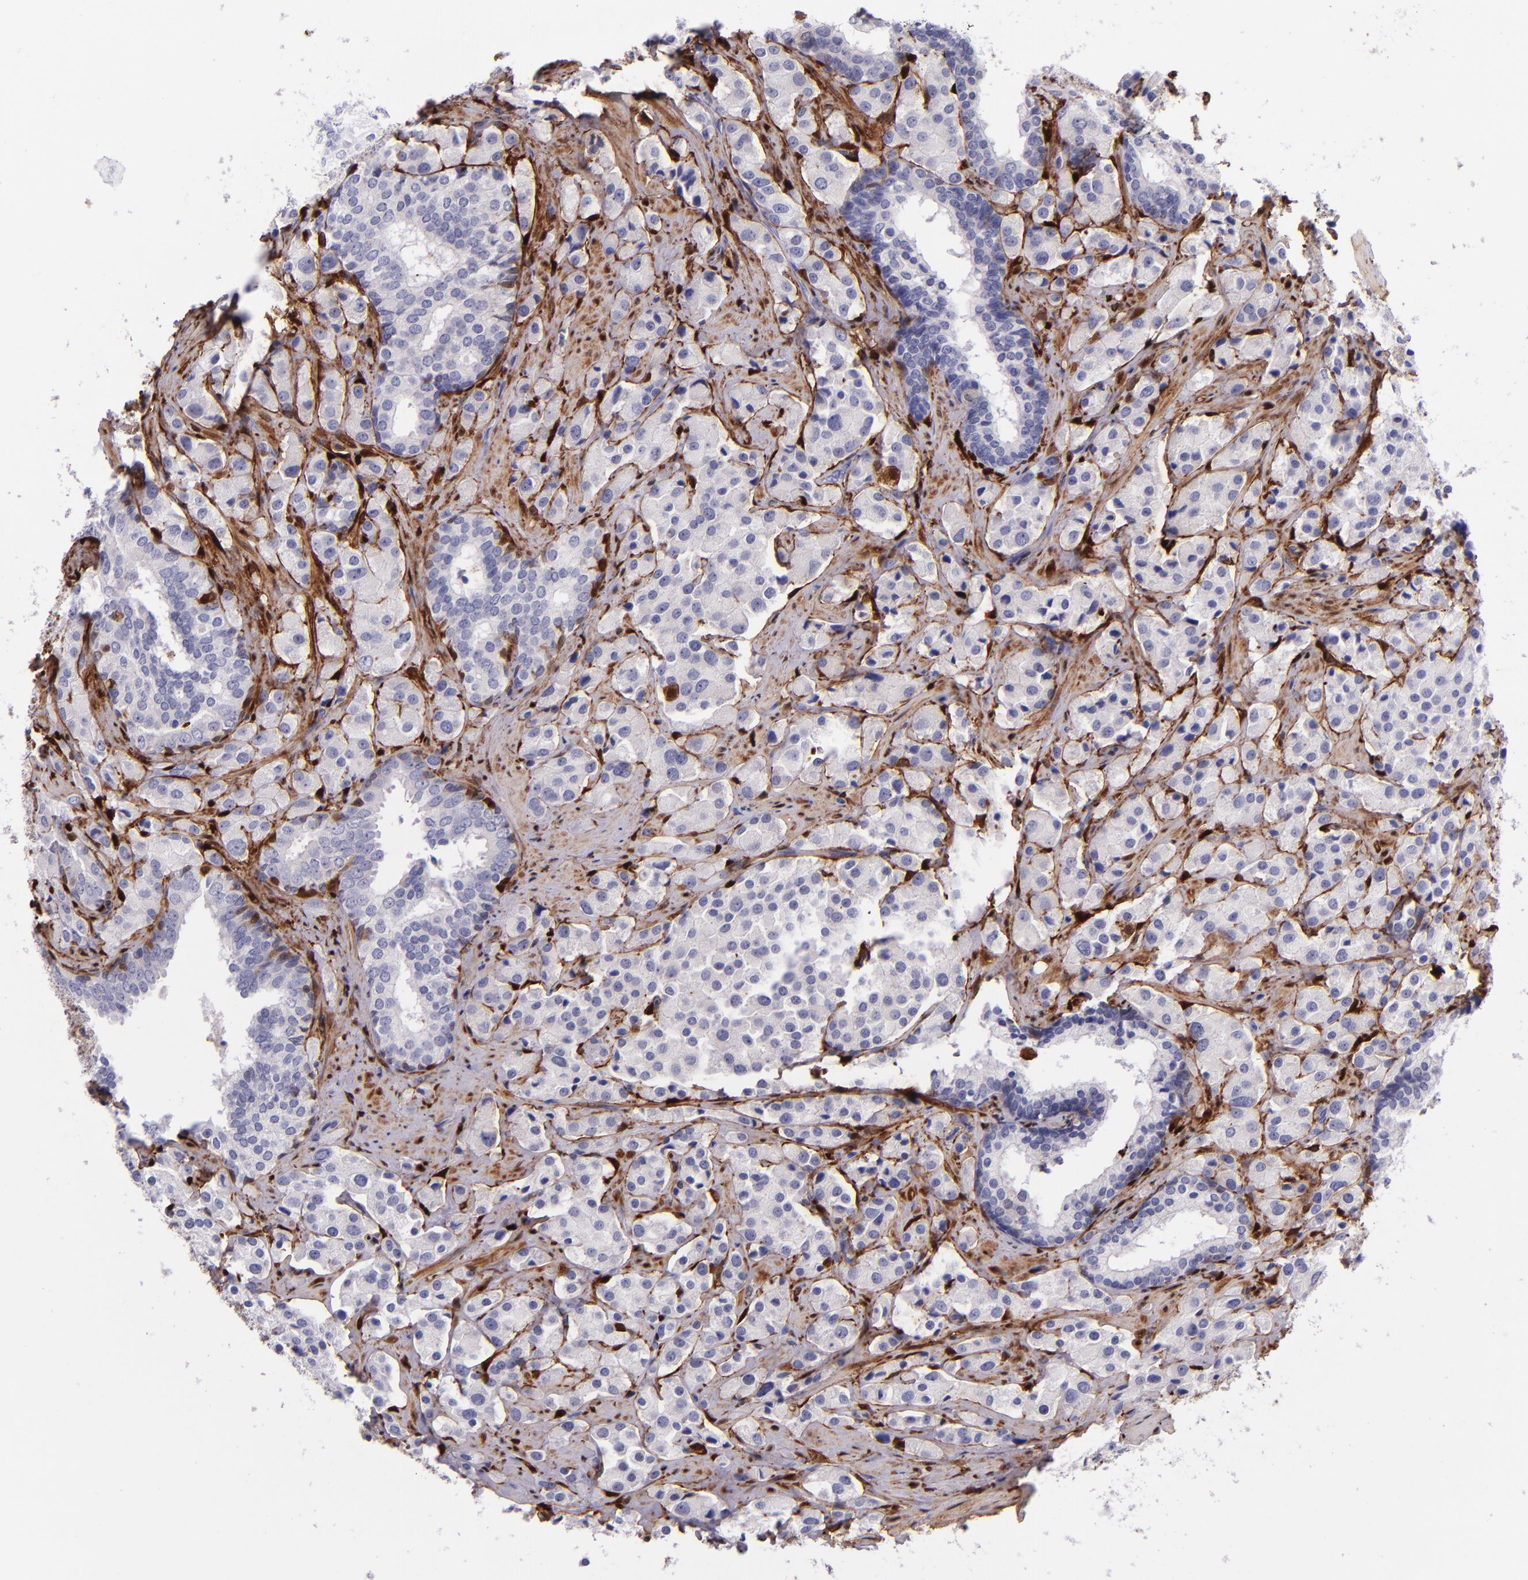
{"staining": {"intensity": "negative", "quantity": "none", "location": "none"}, "tissue": "prostate cancer", "cell_type": "Tumor cells", "image_type": "cancer", "snomed": [{"axis": "morphology", "description": "Adenocarcinoma, Medium grade"}, {"axis": "topography", "description": "Prostate"}], "caption": "Immunohistochemical staining of prostate cancer demonstrates no significant staining in tumor cells.", "gene": "LGALS1", "patient": {"sex": "male", "age": 70}}